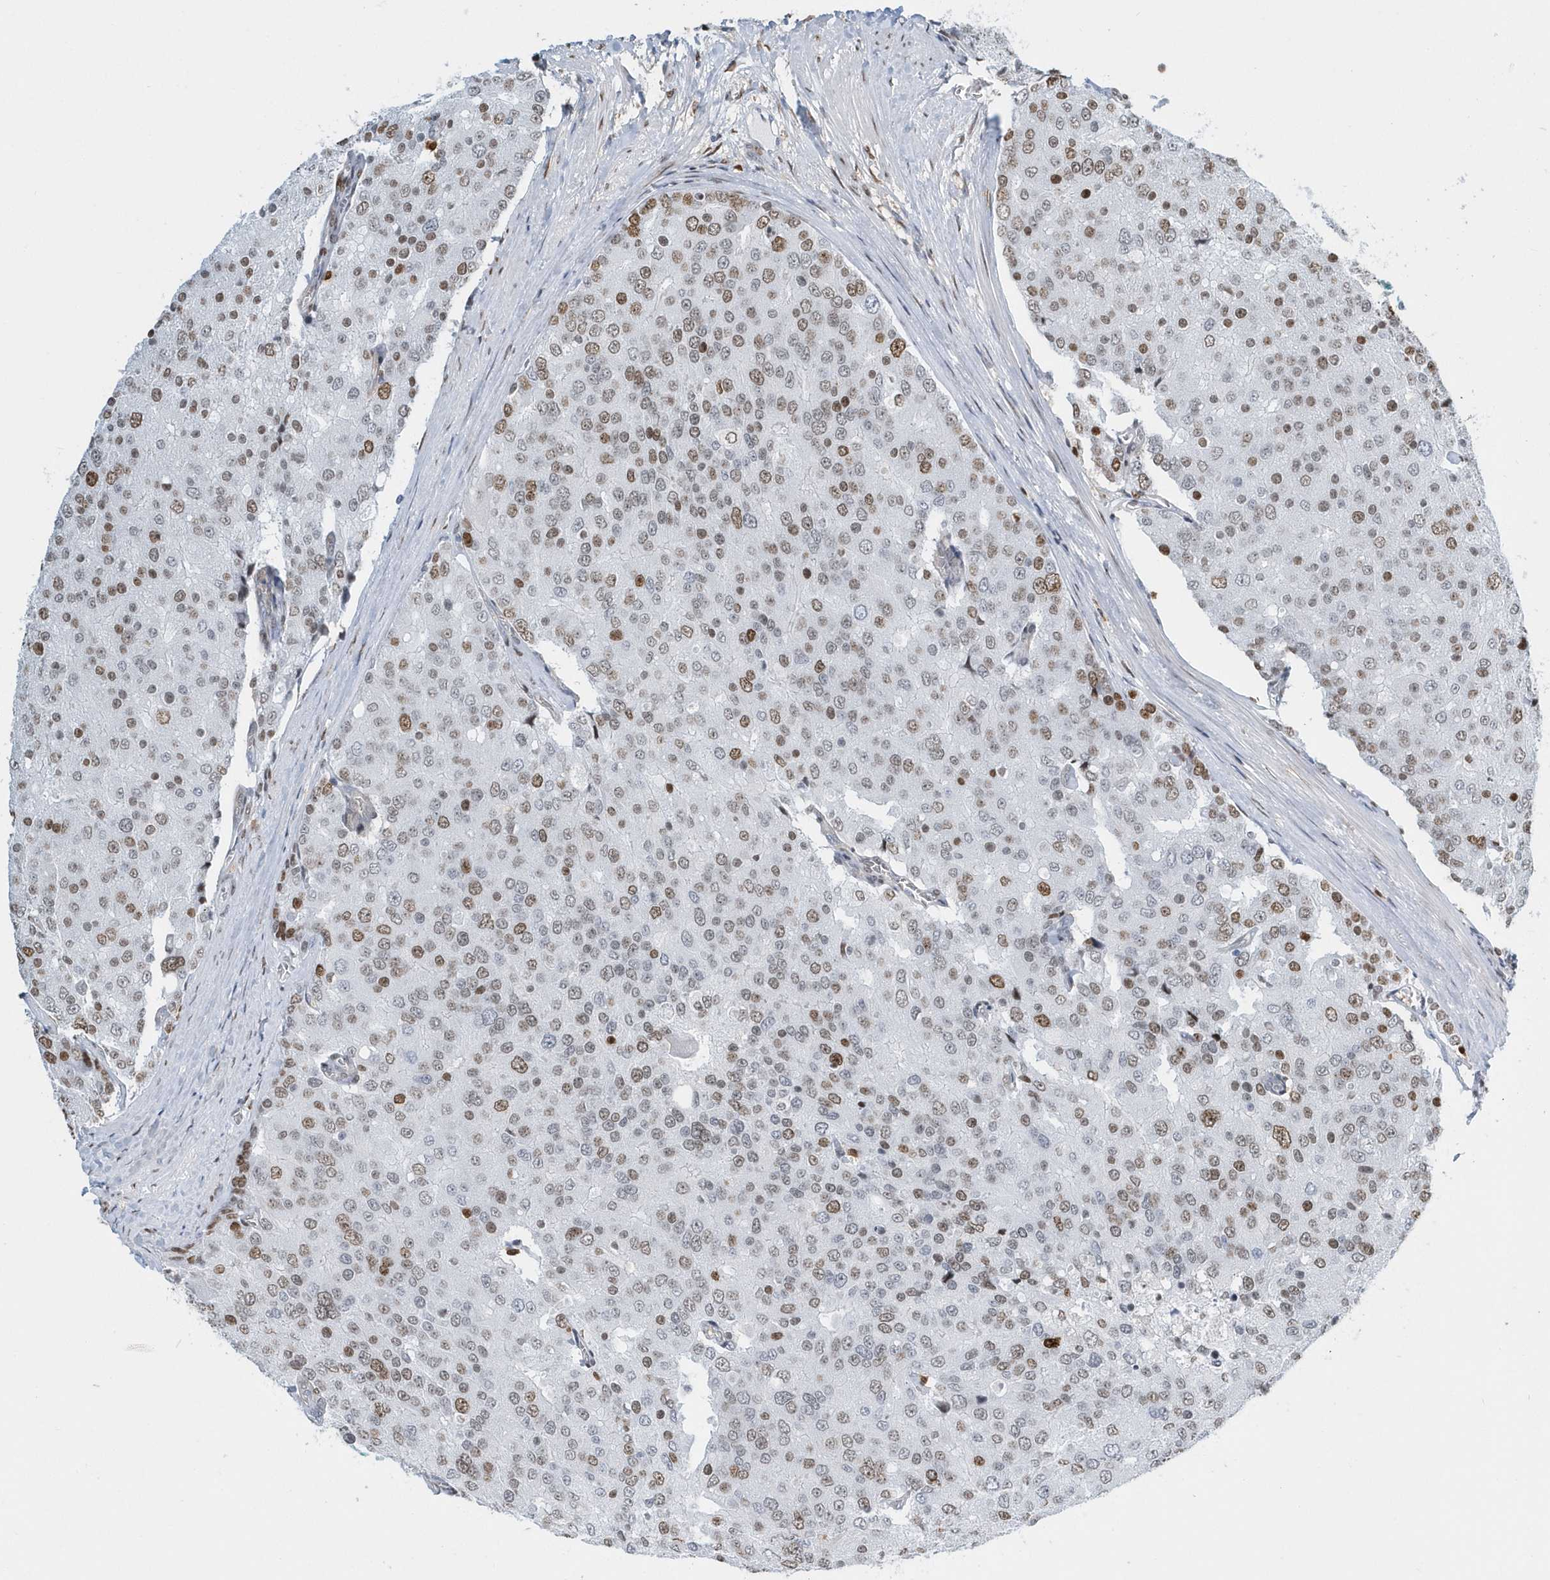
{"staining": {"intensity": "moderate", "quantity": "25%-75%", "location": "nuclear"}, "tissue": "prostate cancer", "cell_type": "Tumor cells", "image_type": "cancer", "snomed": [{"axis": "morphology", "description": "Adenocarcinoma, High grade"}, {"axis": "topography", "description": "Prostate"}], "caption": "Immunohistochemical staining of human prostate high-grade adenocarcinoma displays medium levels of moderate nuclear expression in about 25%-75% of tumor cells.", "gene": "MACROH2A2", "patient": {"sex": "male", "age": 50}}